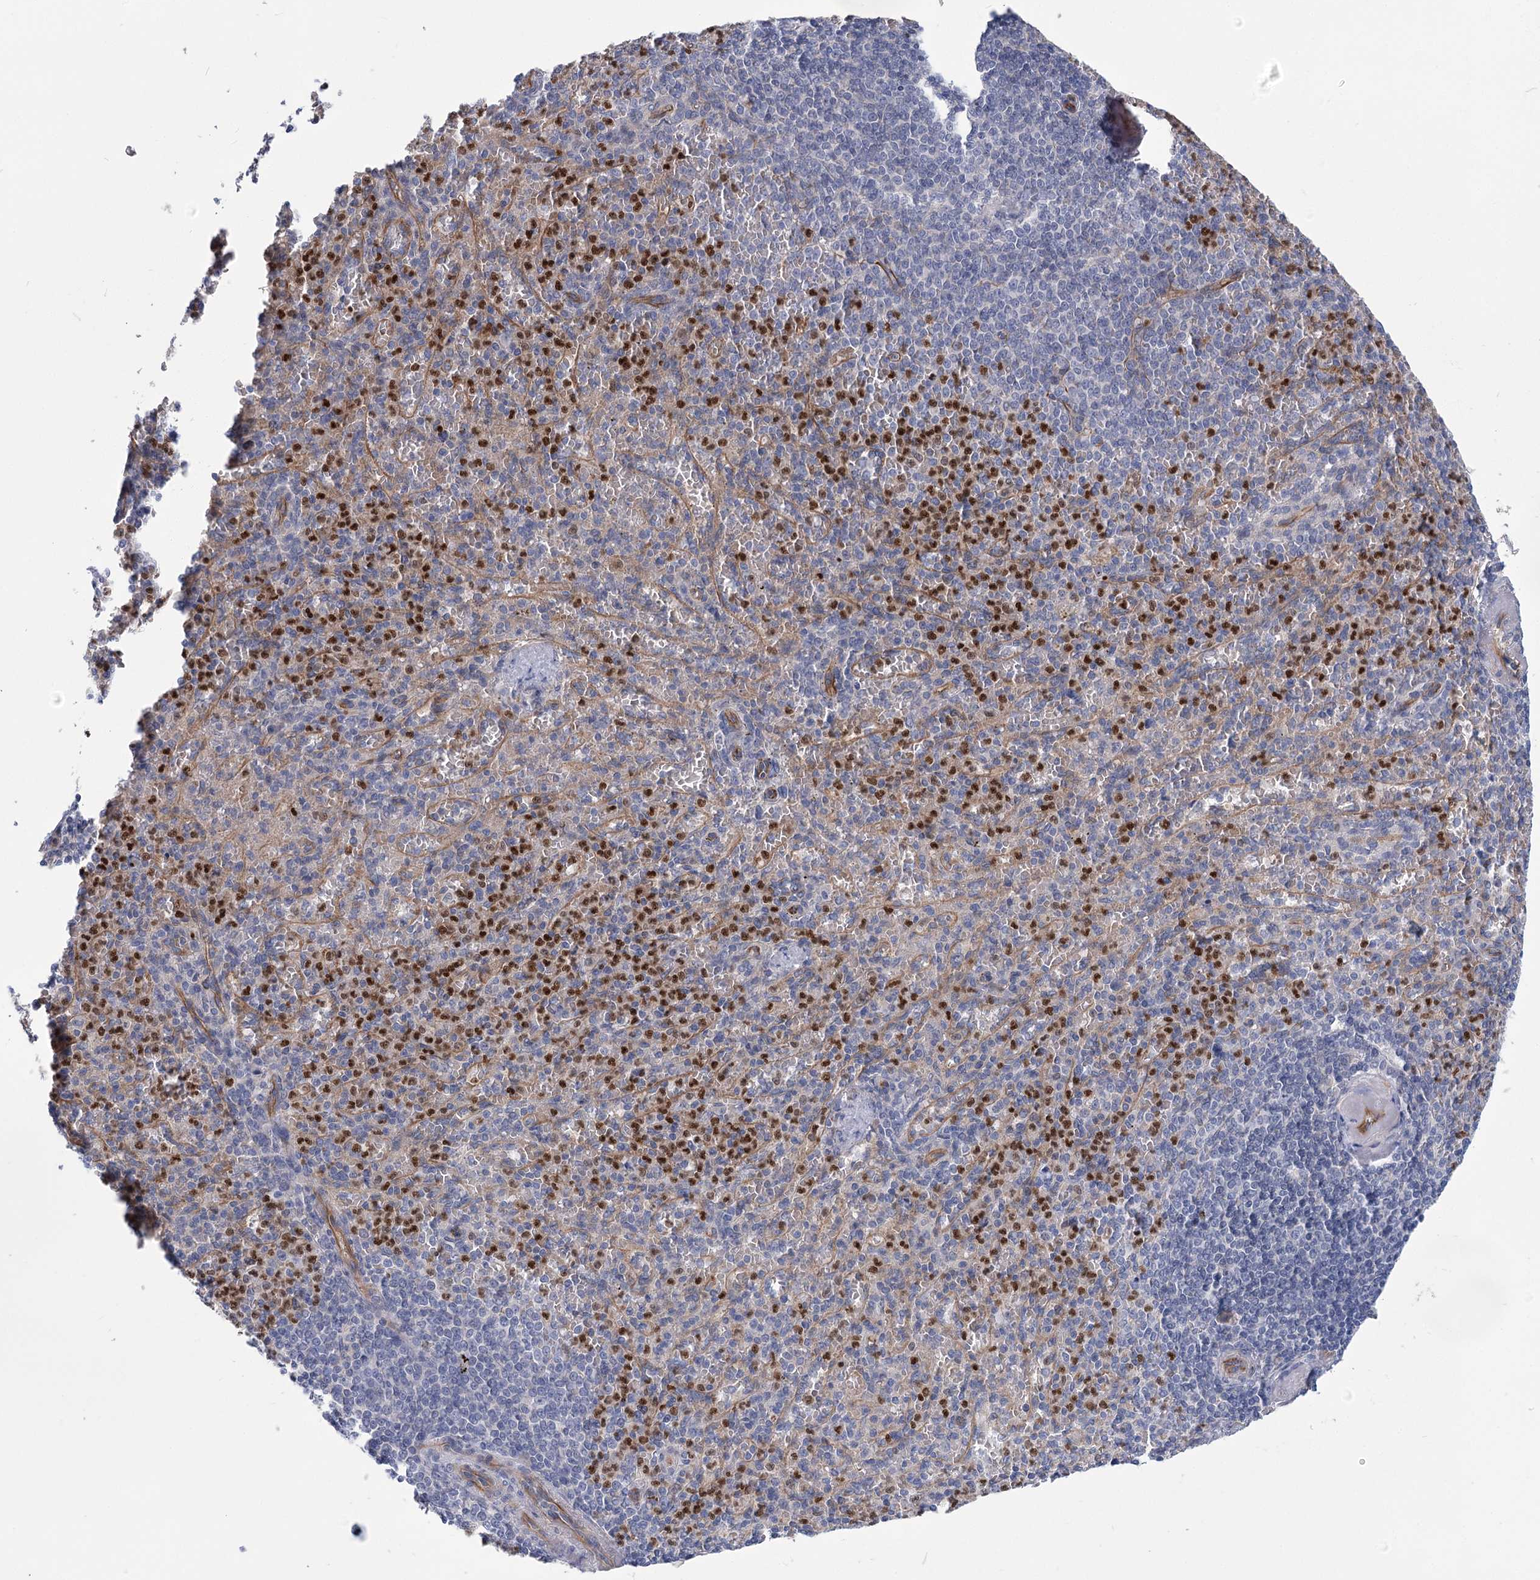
{"staining": {"intensity": "strong", "quantity": "25%-75%", "location": "nuclear"}, "tissue": "spleen", "cell_type": "Cells in red pulp", "image_type": "normal", "snomed": [{"axis": "morphology", "description": "Normal tissue, NOS"}, {"axis": "topography", "description": "Spleen"}], "caption": "Immunohistochemistry (IHC) of benign human spleen exhibits high levels of strong nuclear expression in approximately 25%-75% of cells in red pulp. (brown staining indicates protein expression, while blue staining denotes nuclei).", "gene": "THAP6", "patient": {"sex": "female", "age": 74}}